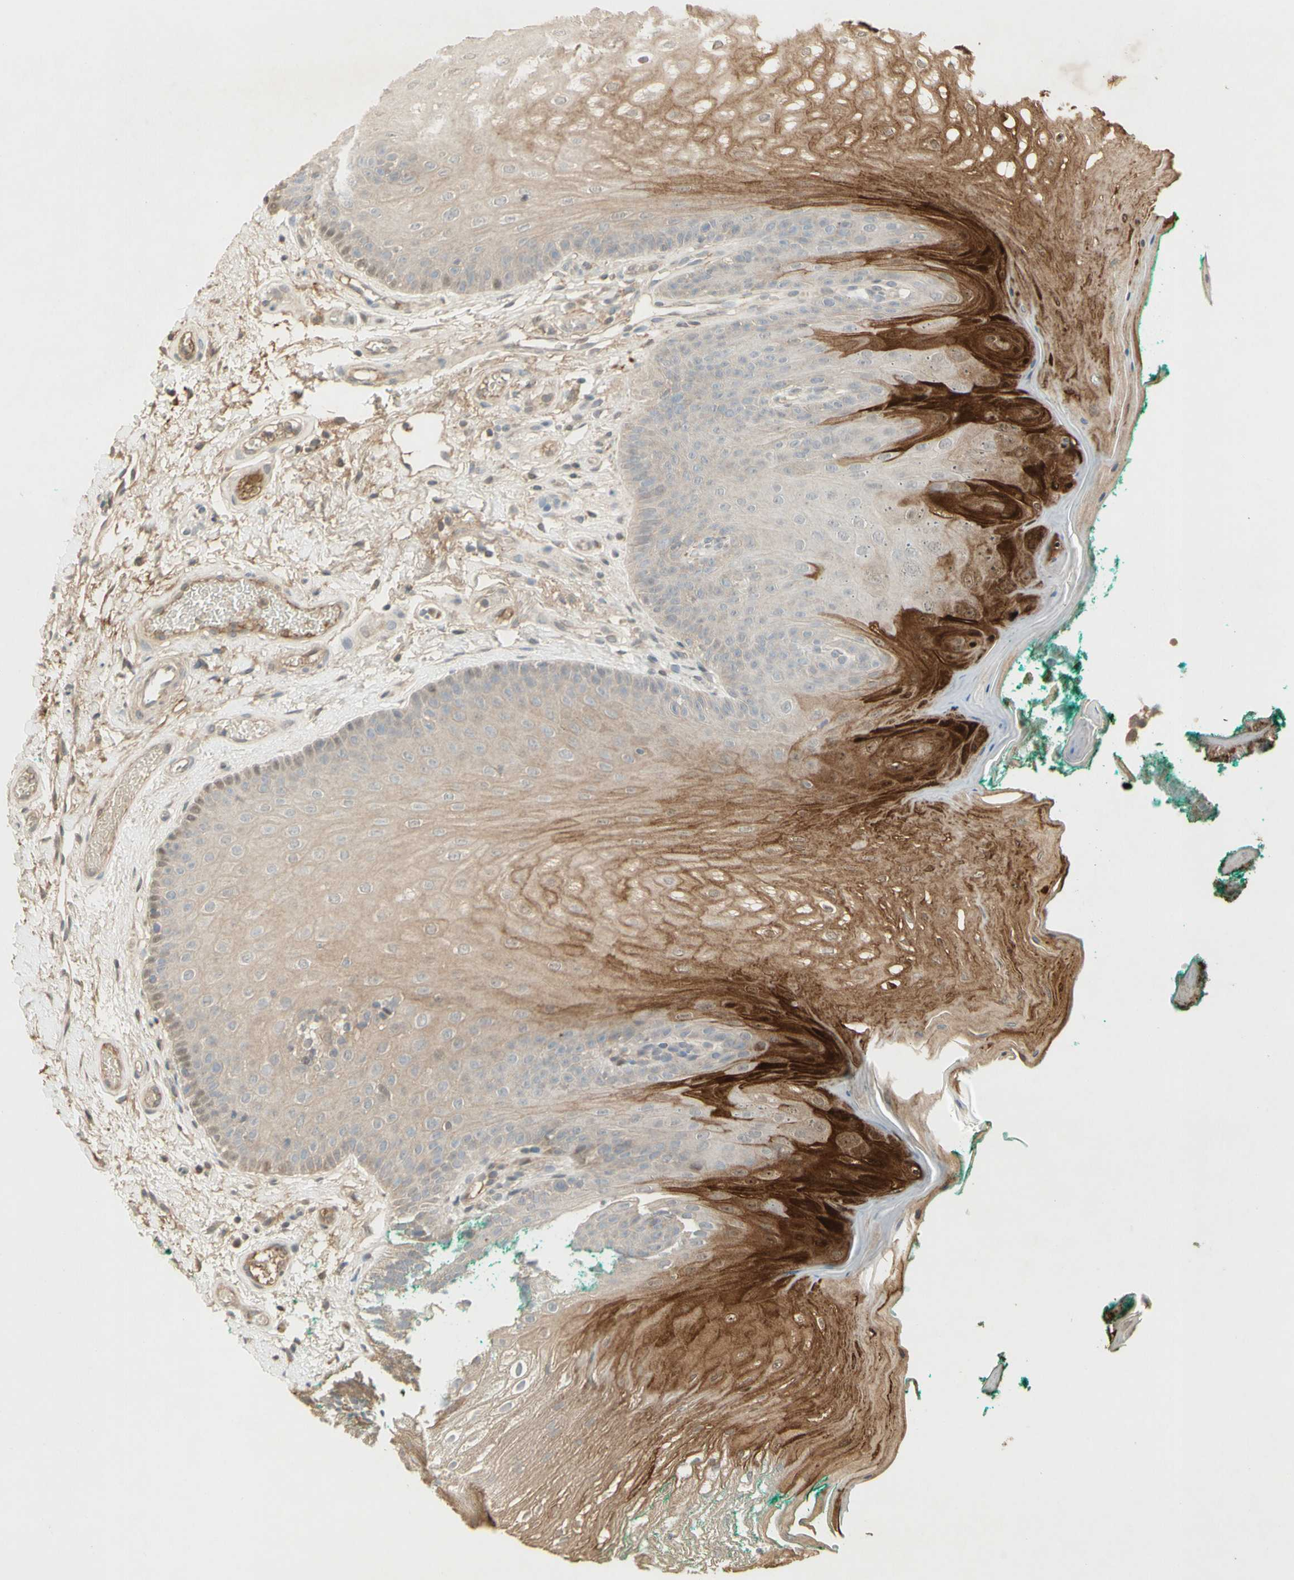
{"staining": {"intensity": "strong", "quantity": "<25%", "location": "cytoplasmic/membranous,nuclear"}, "tissue": "oral mucosa", "cell_type": "Squamous epithelial cells", "image_type": "normal", "snomed": [{"axis": "morphology", "description": "Normal tissue, NOS"}, {"axis": "topography", "description": "Skeletal muscle"}, {"axis": "topography", "description": "Oral tissue"}], "caption": "Immunohistochemistry (IHC) image of benign oral mucosa stained for a protein (brown), which displays medium levels of strong cytoplasmic/membranous,nuclear expression in approximately <25% of squamous epithelial cells.", "gene": "NRG4", "patient": {"sex": "male", "age": 58}}